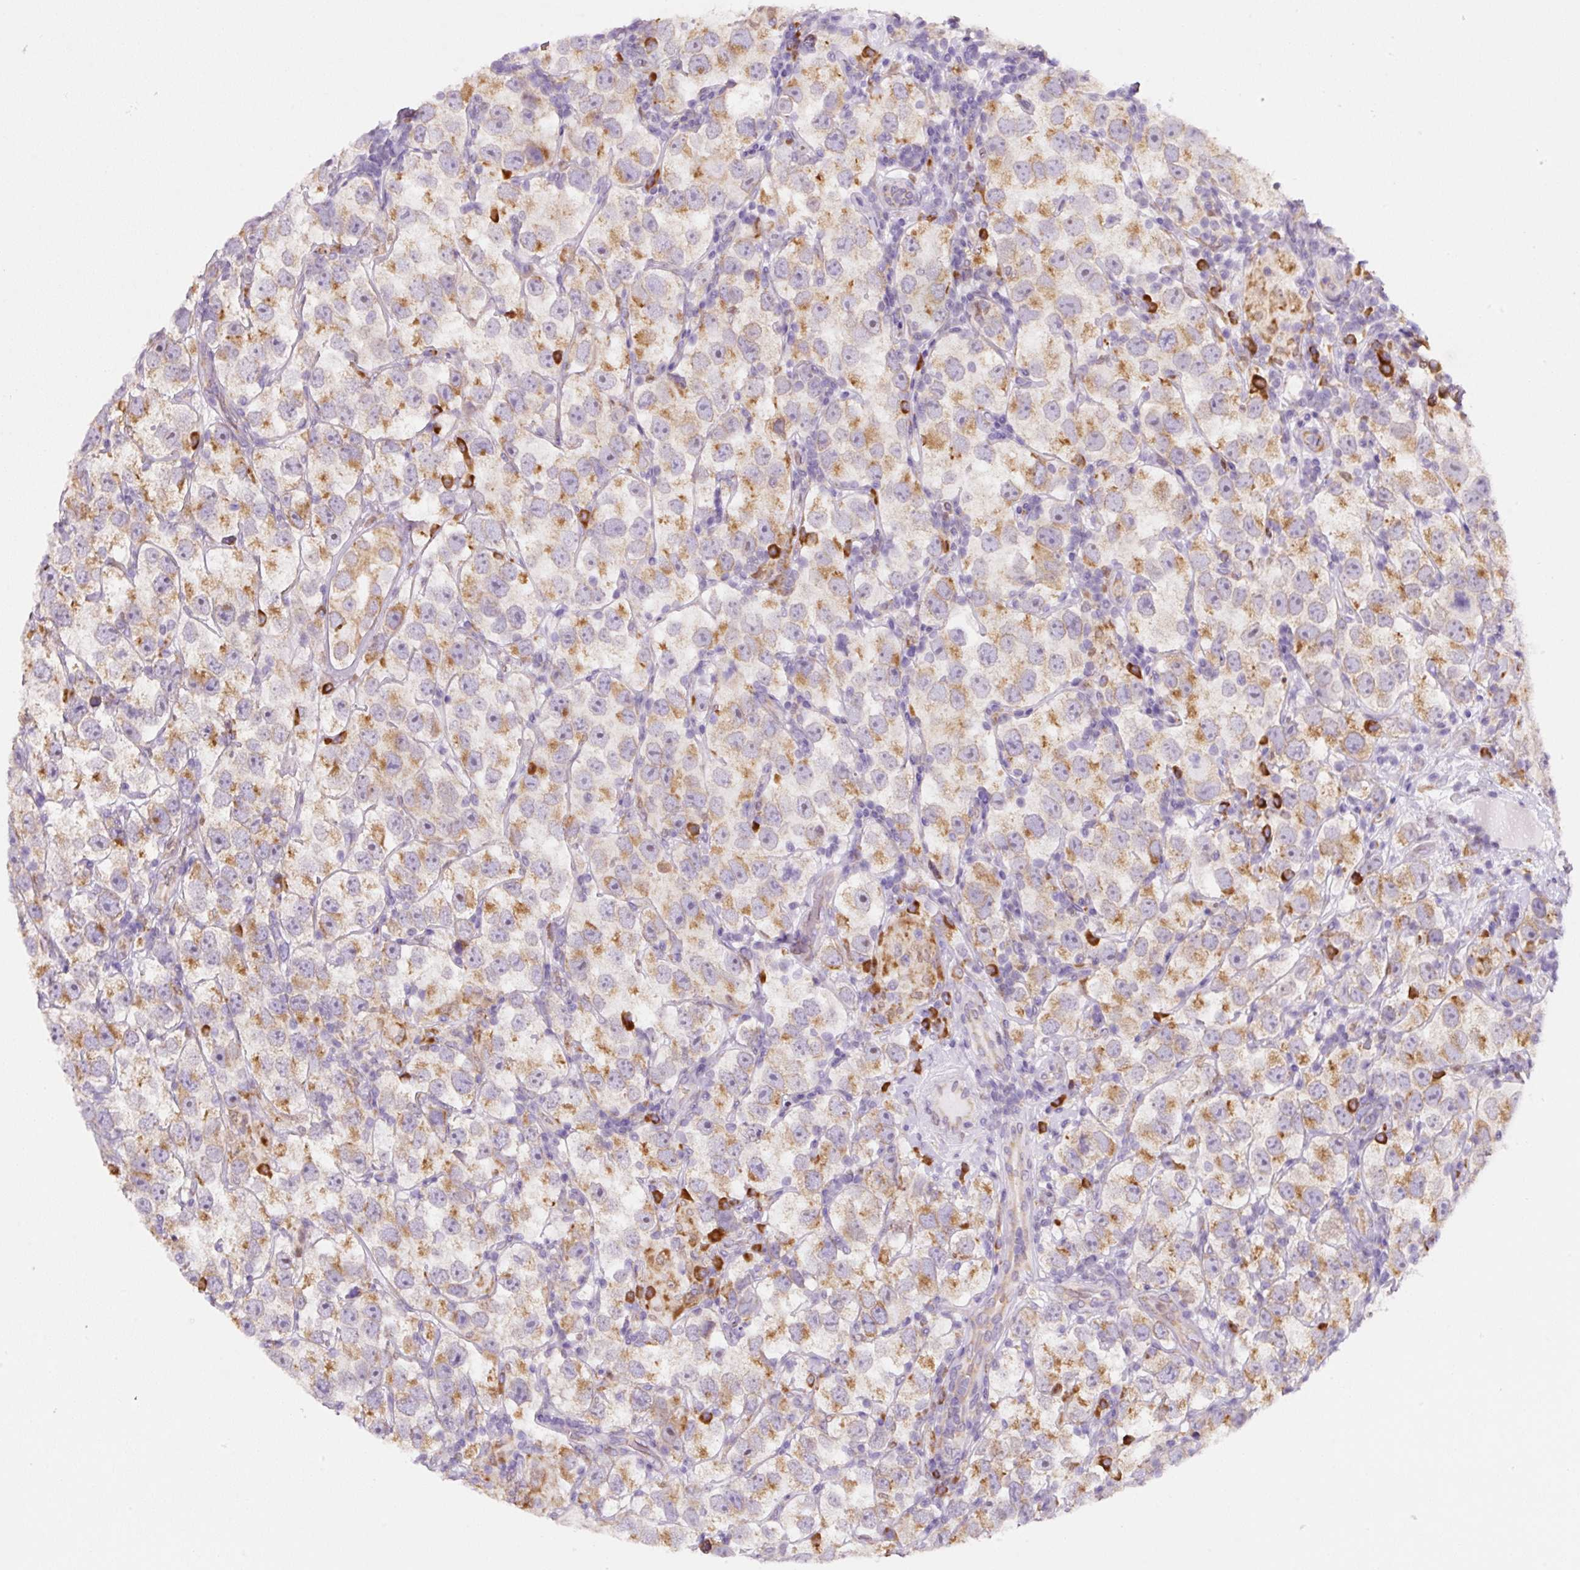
{"staining": {"intensity": "moderate", "quantity": ">75%", "location": "cytoplasmic/membranous"}, "tissue": "testis cancer", "cell_type": "Tumor cells", "image_type": "cancer", "snomed": [{"axis": "morphology", "description": "Seminoma, NOS"}, {"axis": "topography", "description": "Testis"}], "caption": "About >75% of tumor cells in human testis seminoma exhibit moderate cytoplasmic/membranous protein positivity as visualized by brown immunohistochemical staining.", "gene": "DDOST", "patient": {"sex": "male", "age": 26}}